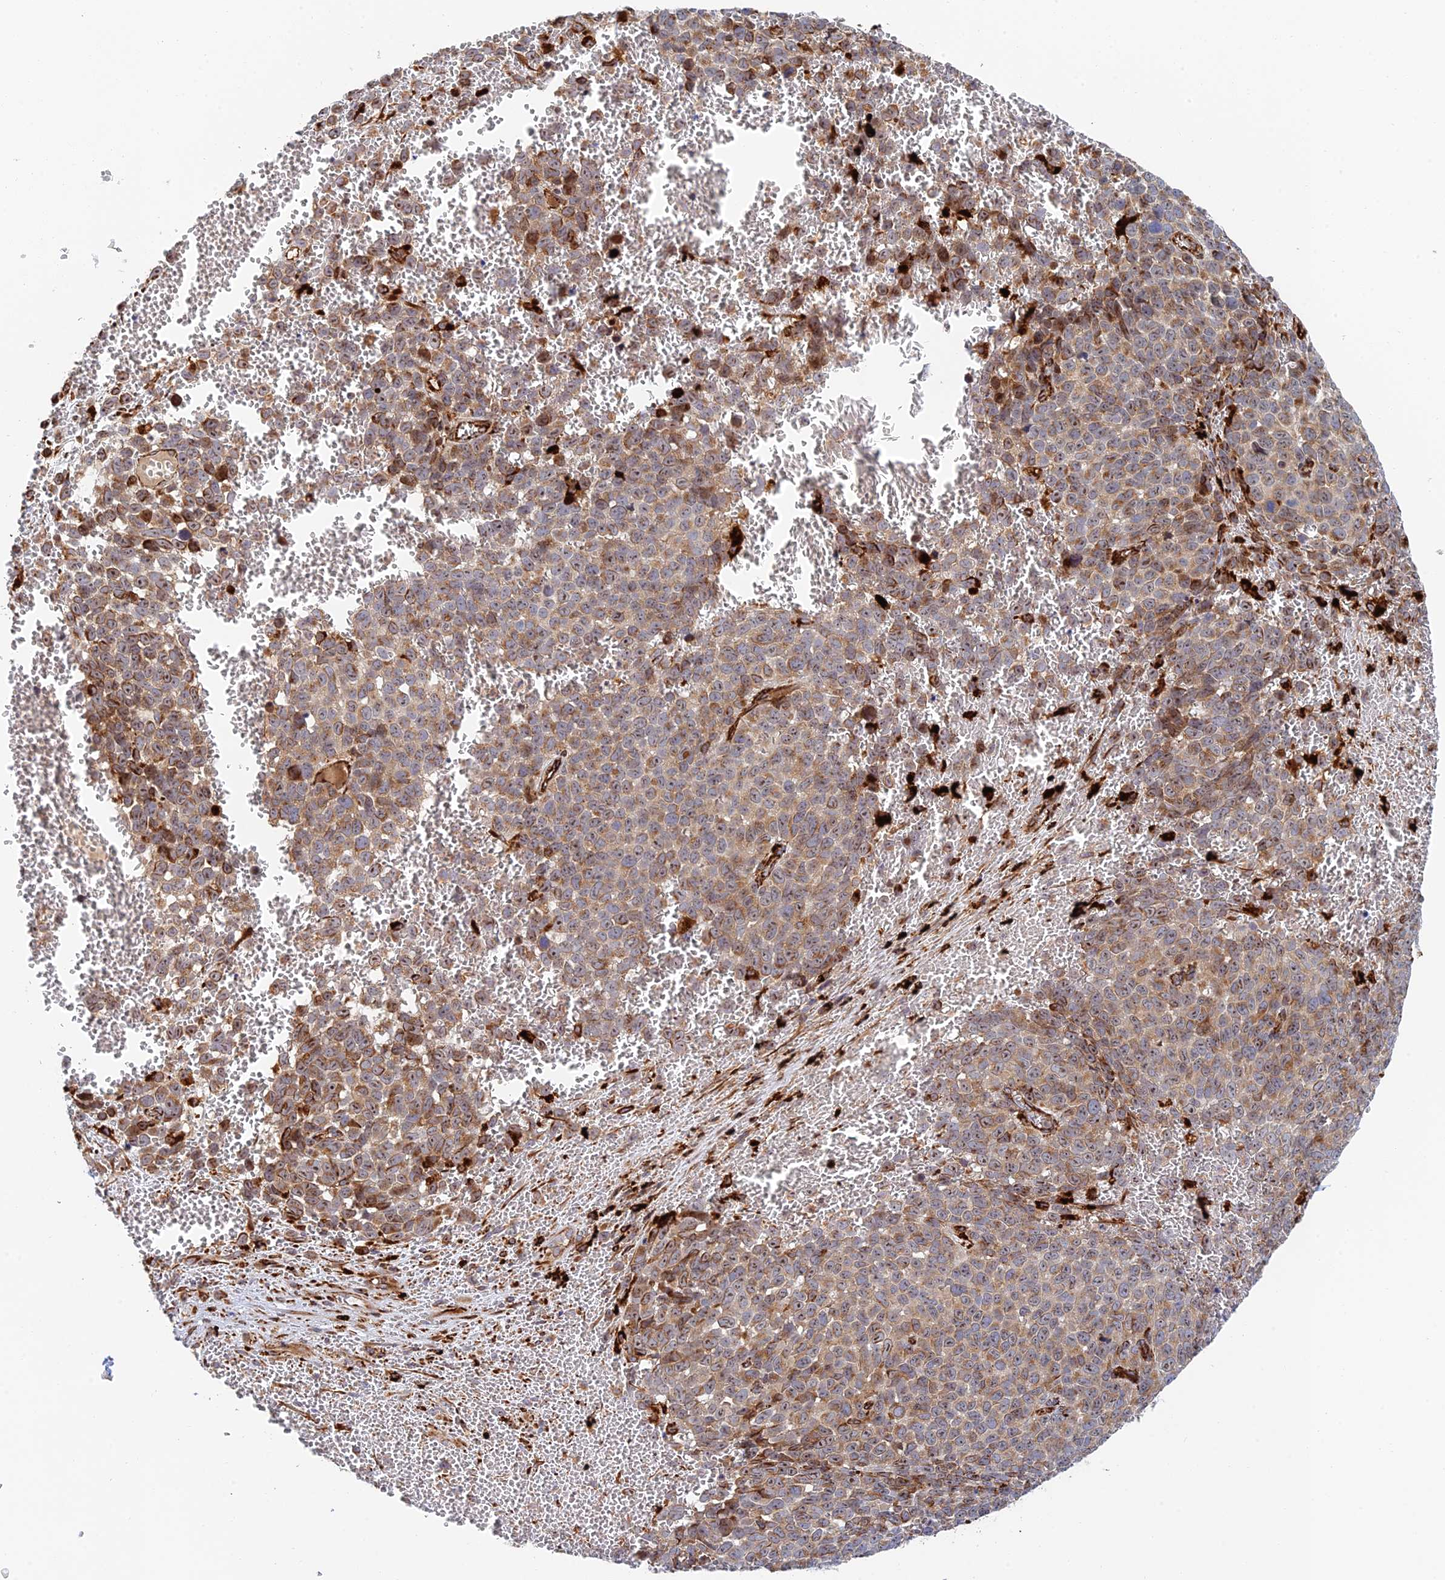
{"staining": {"intensity": "moderate", "quantity": ">75%", "location": "cytoplasmic/membranous"}, "tissue": "melanoma", "cell_type": "Tumor cells", "image_type": "cancer", "snomed": [{"axis": "morphology", "description": "Malignant melanoma, NOS"}, {"axis": "topography", "description": "Nose, NOS"}], "caption": "This photomicrograph demonstrates immunohistochemistry (IHC) staining of human melanoma, with medium moderate cytoplasmic/membranous staining in about >75% of tumor cells.", "gene": "PPP2R3C", "patient": {"sex": "female", "age": 48}}